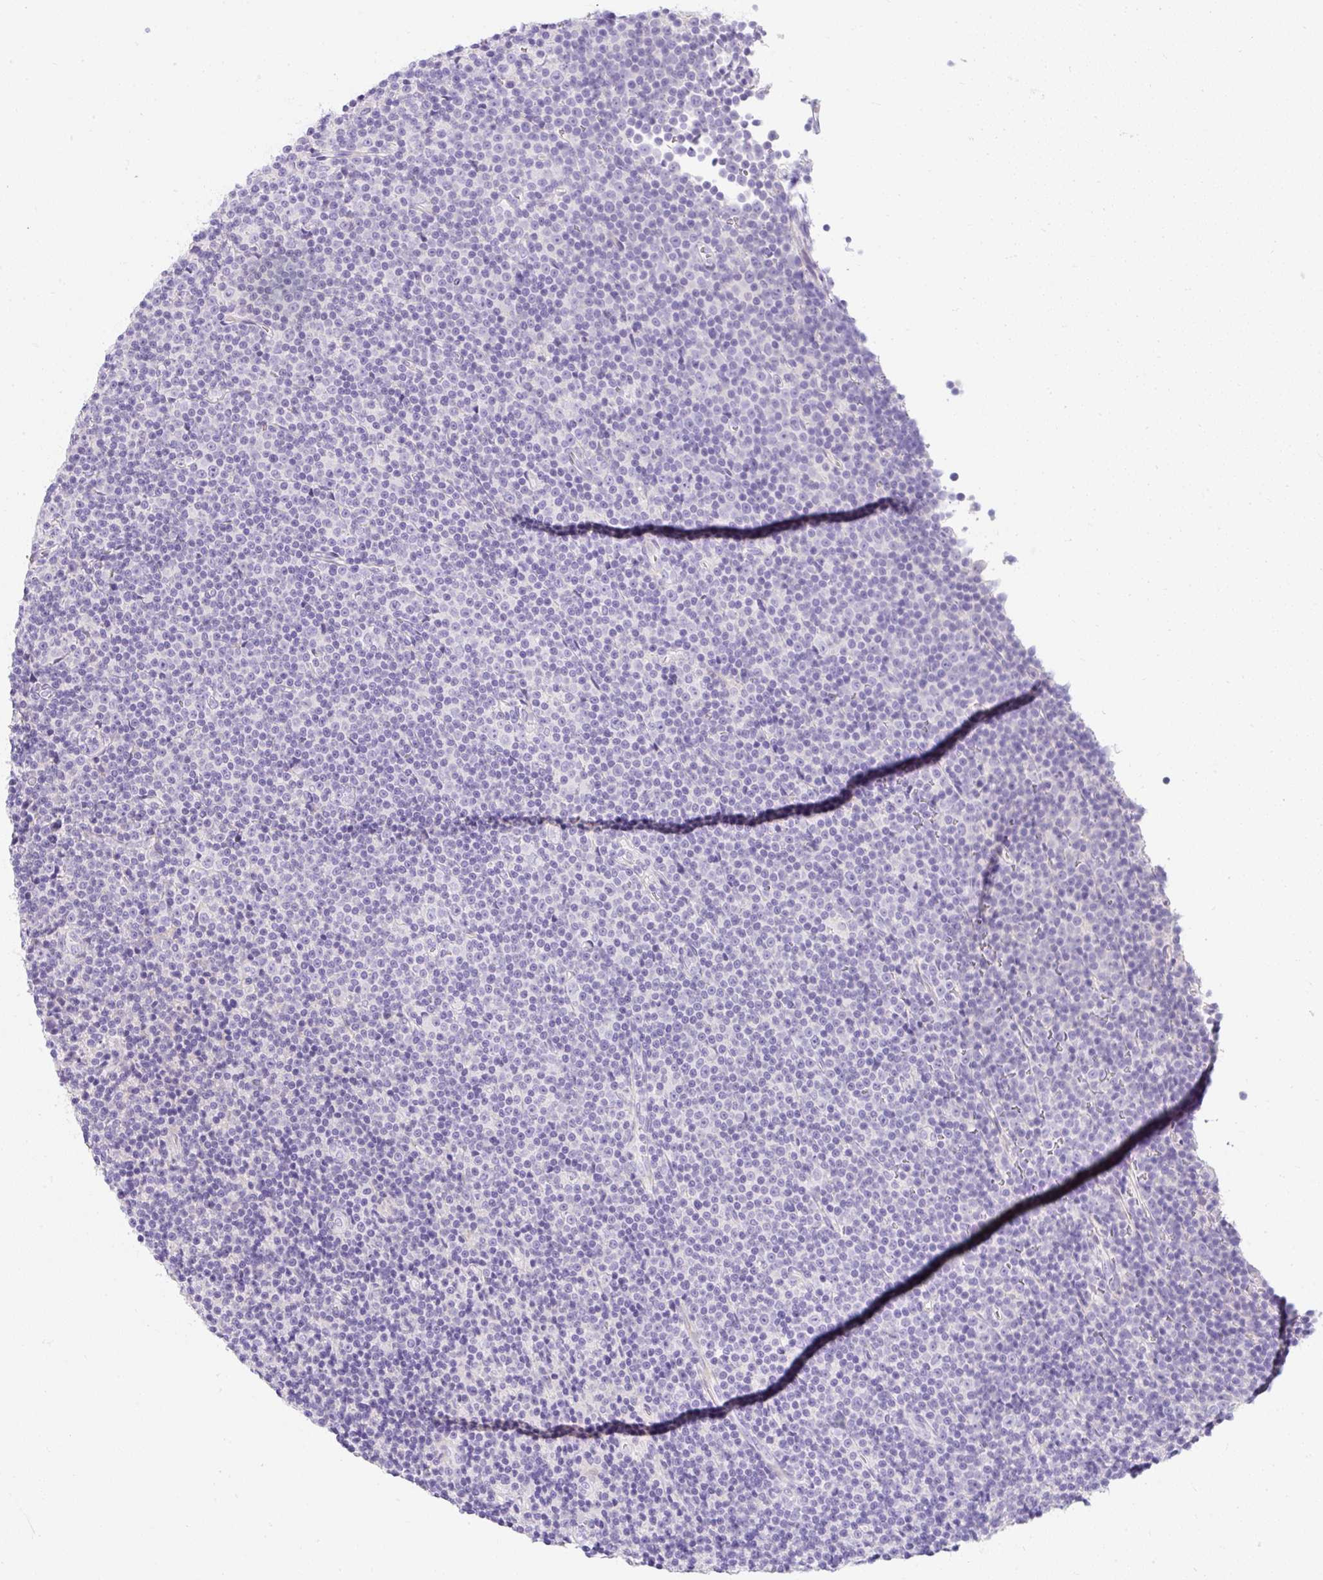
{"staining": {"intensity": "negative", "quantity": "none", "location": "none"}, "tissue": "lymphoma", "cell_type": "Tumor cells", "image_type": "cancer", "snomed": [{"axis": "morphology", "description": "Malignant lymphoma, non-Hodgkin's type, Low grade"}, {"axis": "topography", "description": "Lymph node"}], "caption": "Immunohistochemistry (IHC) image of human lymphoma stained for a protein (brown), which displays no expression in tumor cells.", "gene": "DTX4", "patient": {"sex": "female", "age": 67}}